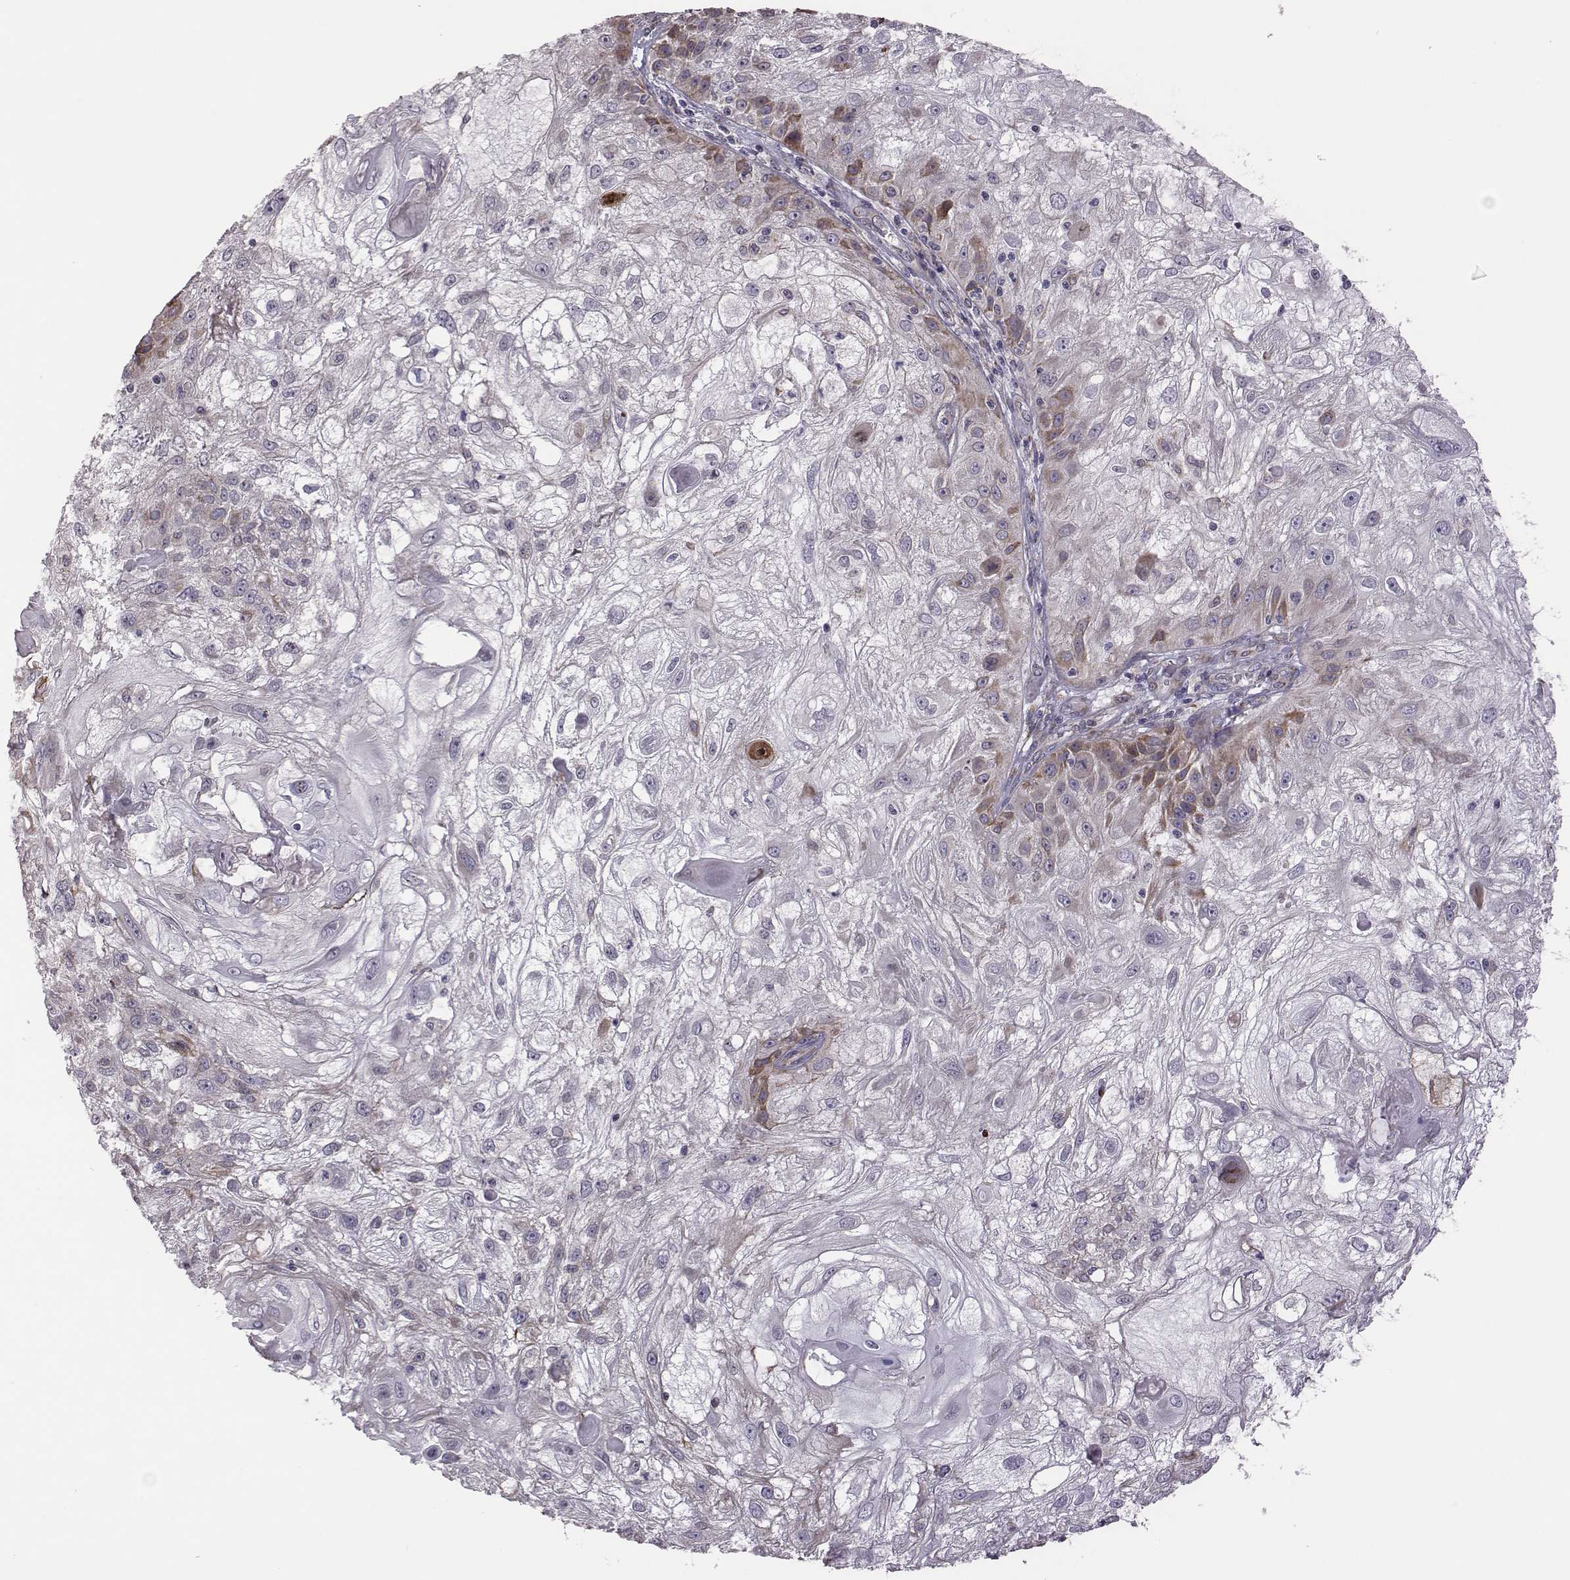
{"staining": {"intensity": "strong", "quantity": "<25%", "location": "cytoplasmic/membranous"}, "tissue": "skin cancer", "cell_type": "Tumor cells", "image_type": "cancer", "snomed": [{"axis": "morphology", "description": "Normal tissue, NOS"}, {"axis": "morphology", "description": "Squamous cell carcinoma, NOS"}, {"axis": "topography", "description": "Skin"}], "caption": "About <25% of tumor cells in skin squamous cell carcinoma exhibit strong cytoplasmic/membranous protein expression as visualized by brown immunohistochemical staining.", "gene": "SELENOI", "patient": {"sex": "female", "age": 83}}